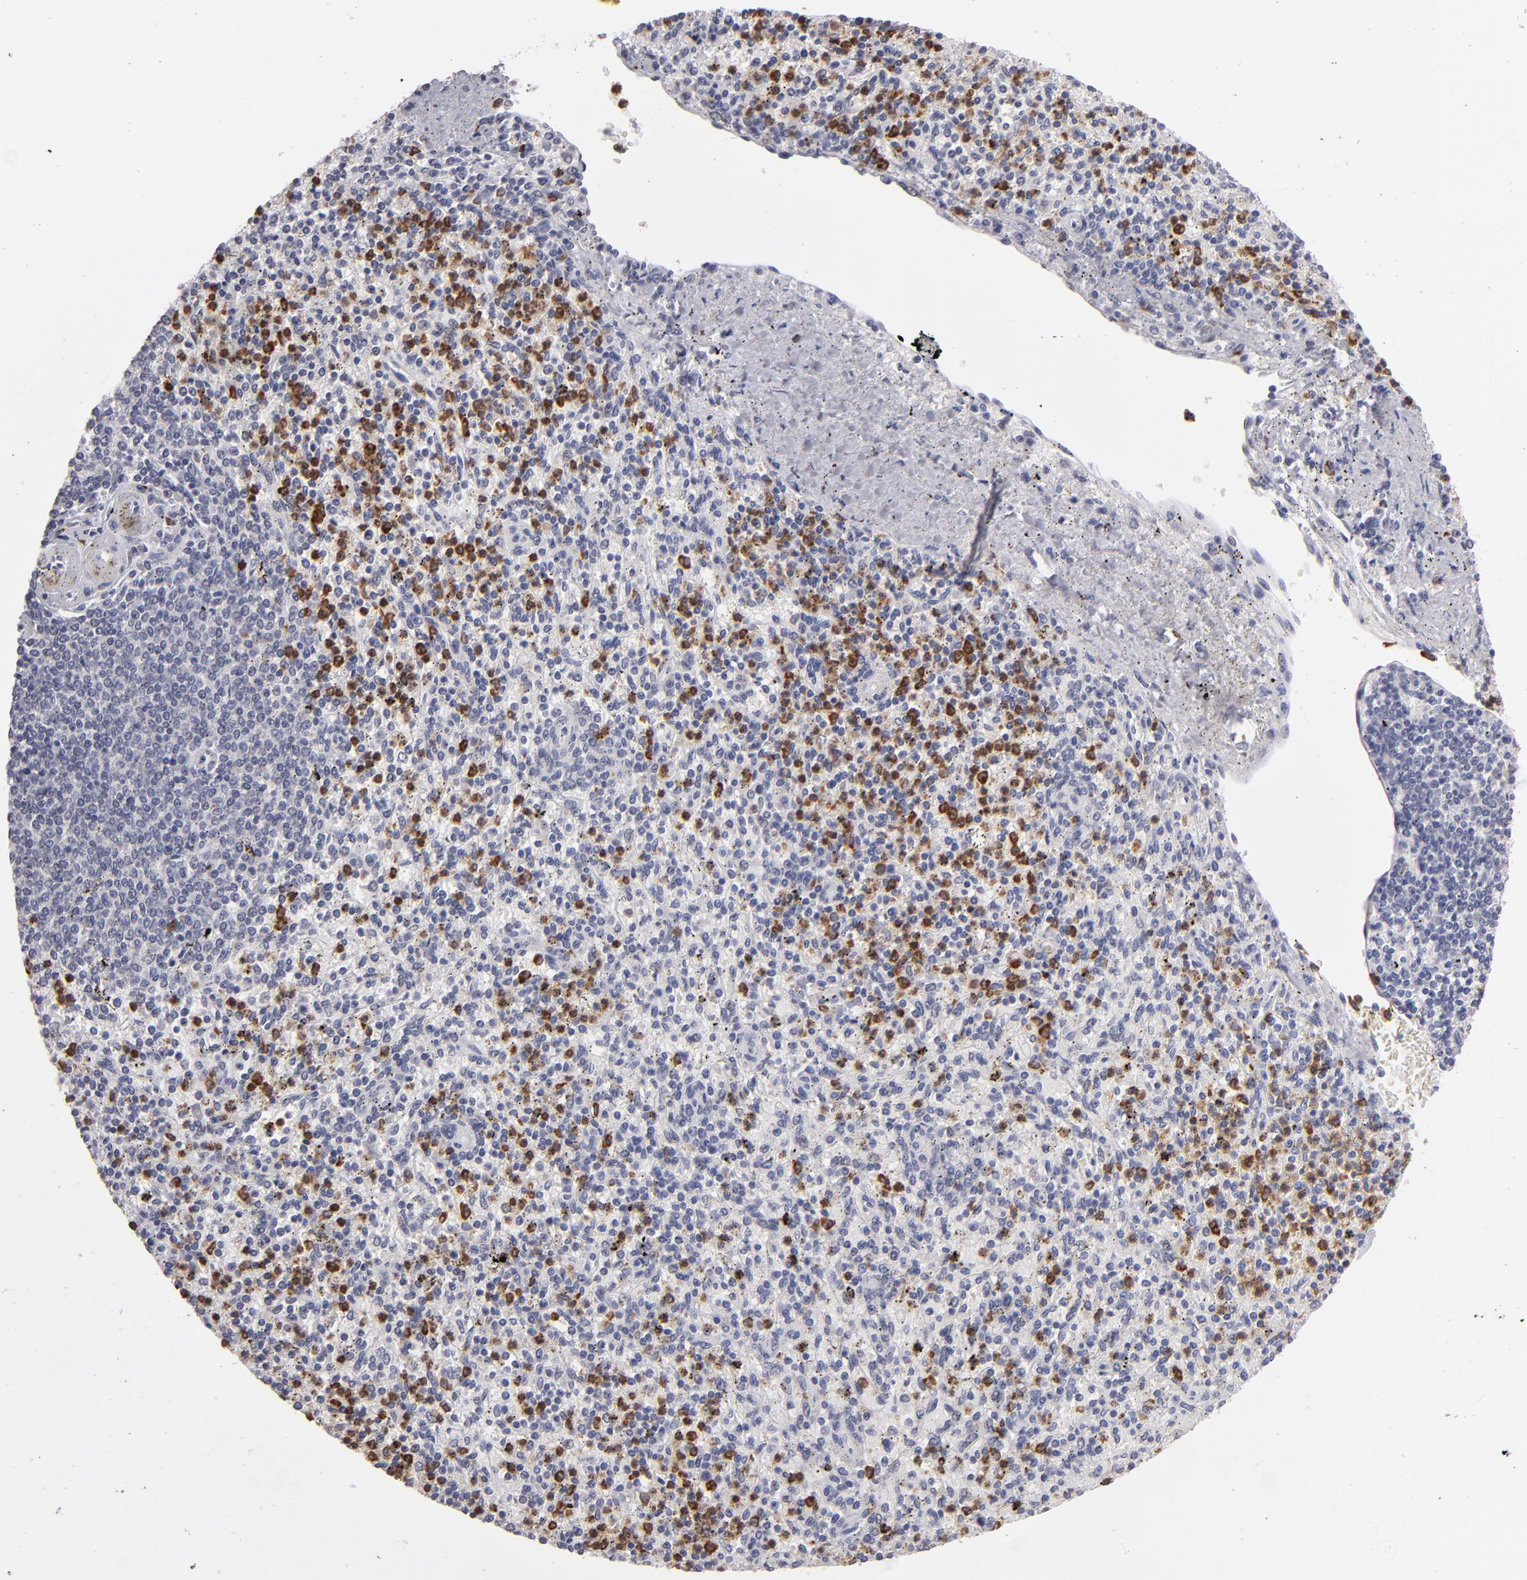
{"staining": {"intensity": "moderate", "quantity": "25%-75%", "location": "cytoplasmic/membranous"}, "tissue": "spleen", "cell_type": "Cells in red pulp", "image_type": "normal", "snomed": [{"axis": "morphology", "description": "Normal tissue, NOS"}, {"axis": "topography", "description": "Spleen"}], "caption": "Protein analysis of benign spleen displays moderate cytoplasmic/membranous staining in about 25%-75% of cells in red pulp. Using DAB (brown) and hematoxylin (blue) stains, captured at high magnification using brightfield microscopy.", "gene": "MGAM", "patient": {"sex": "male", "age": 72}}